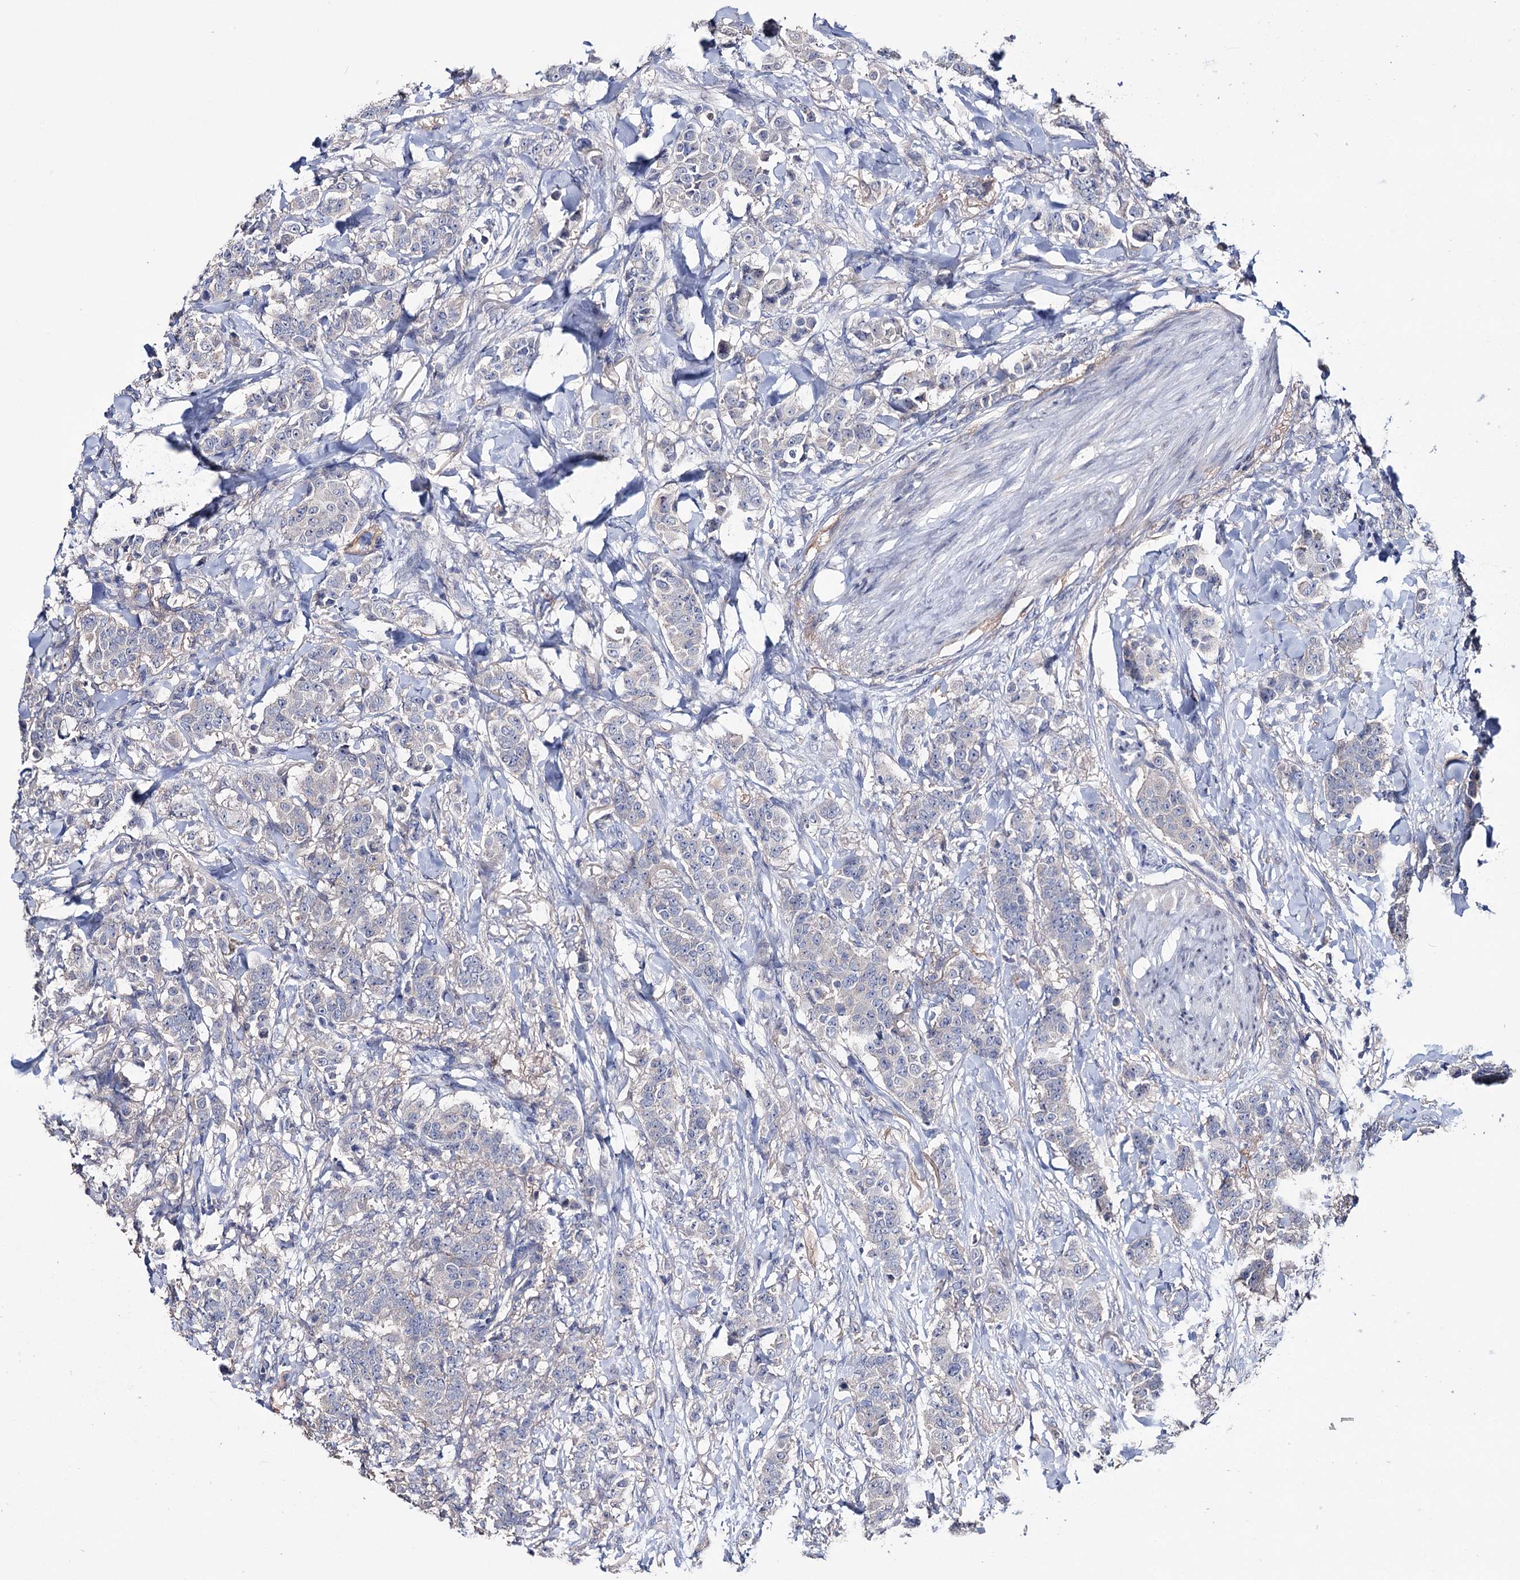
{"staining": {"intensity": "negative", "quantity": "none", "location": "none"}, "tissue": "breast cancer", "cell_type": "Tumor cells", "image_type": "cancer", "snomed": [{"axis": "morphology", "description": "Duct carcinoma"}, {"axis": "topography", "description": "Breast"}], "caption": "Immunohistochemical staining of breast cancer demonstrates no significant expression in tumor cells. (DAB IHC, high magnification).", "gene": "EPB41L5", "patient": {"sex": "female", "age": 40}}